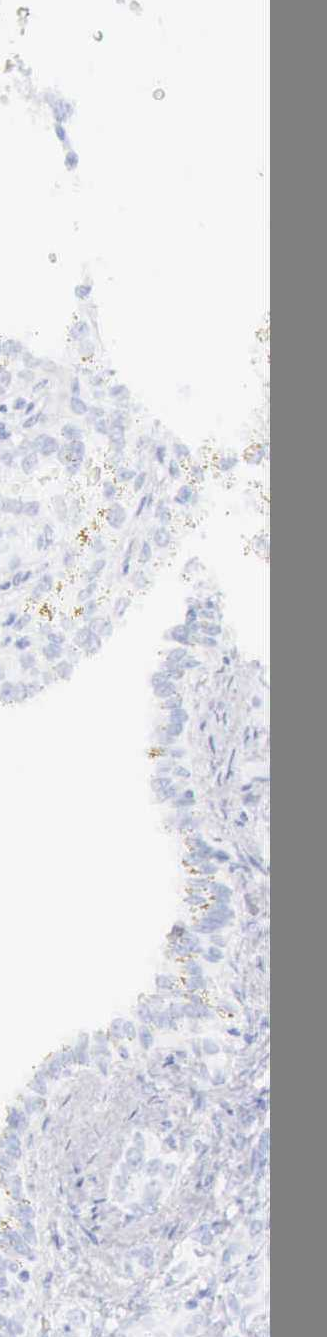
{"staining": {"intensity": "negative", "quantity": "none", "location": "none"}, "tissue": "renal cancer", "cell_type": "Tumor cells", "image_type": "cancer", "snomed": [{"axis": "morphology", "description": "Inflammation, NOS"}, {"axis": "morphology", "description": "Adenocarcinoma, NOS"}, {"axis": "topography", "description": "Kidney"}], "caption": "Human renal cancer stained for a protein using IHC shows no positivity in tumor cells.", "gene": "KRT10", "patient": {"sex": "male", "age": 68}}